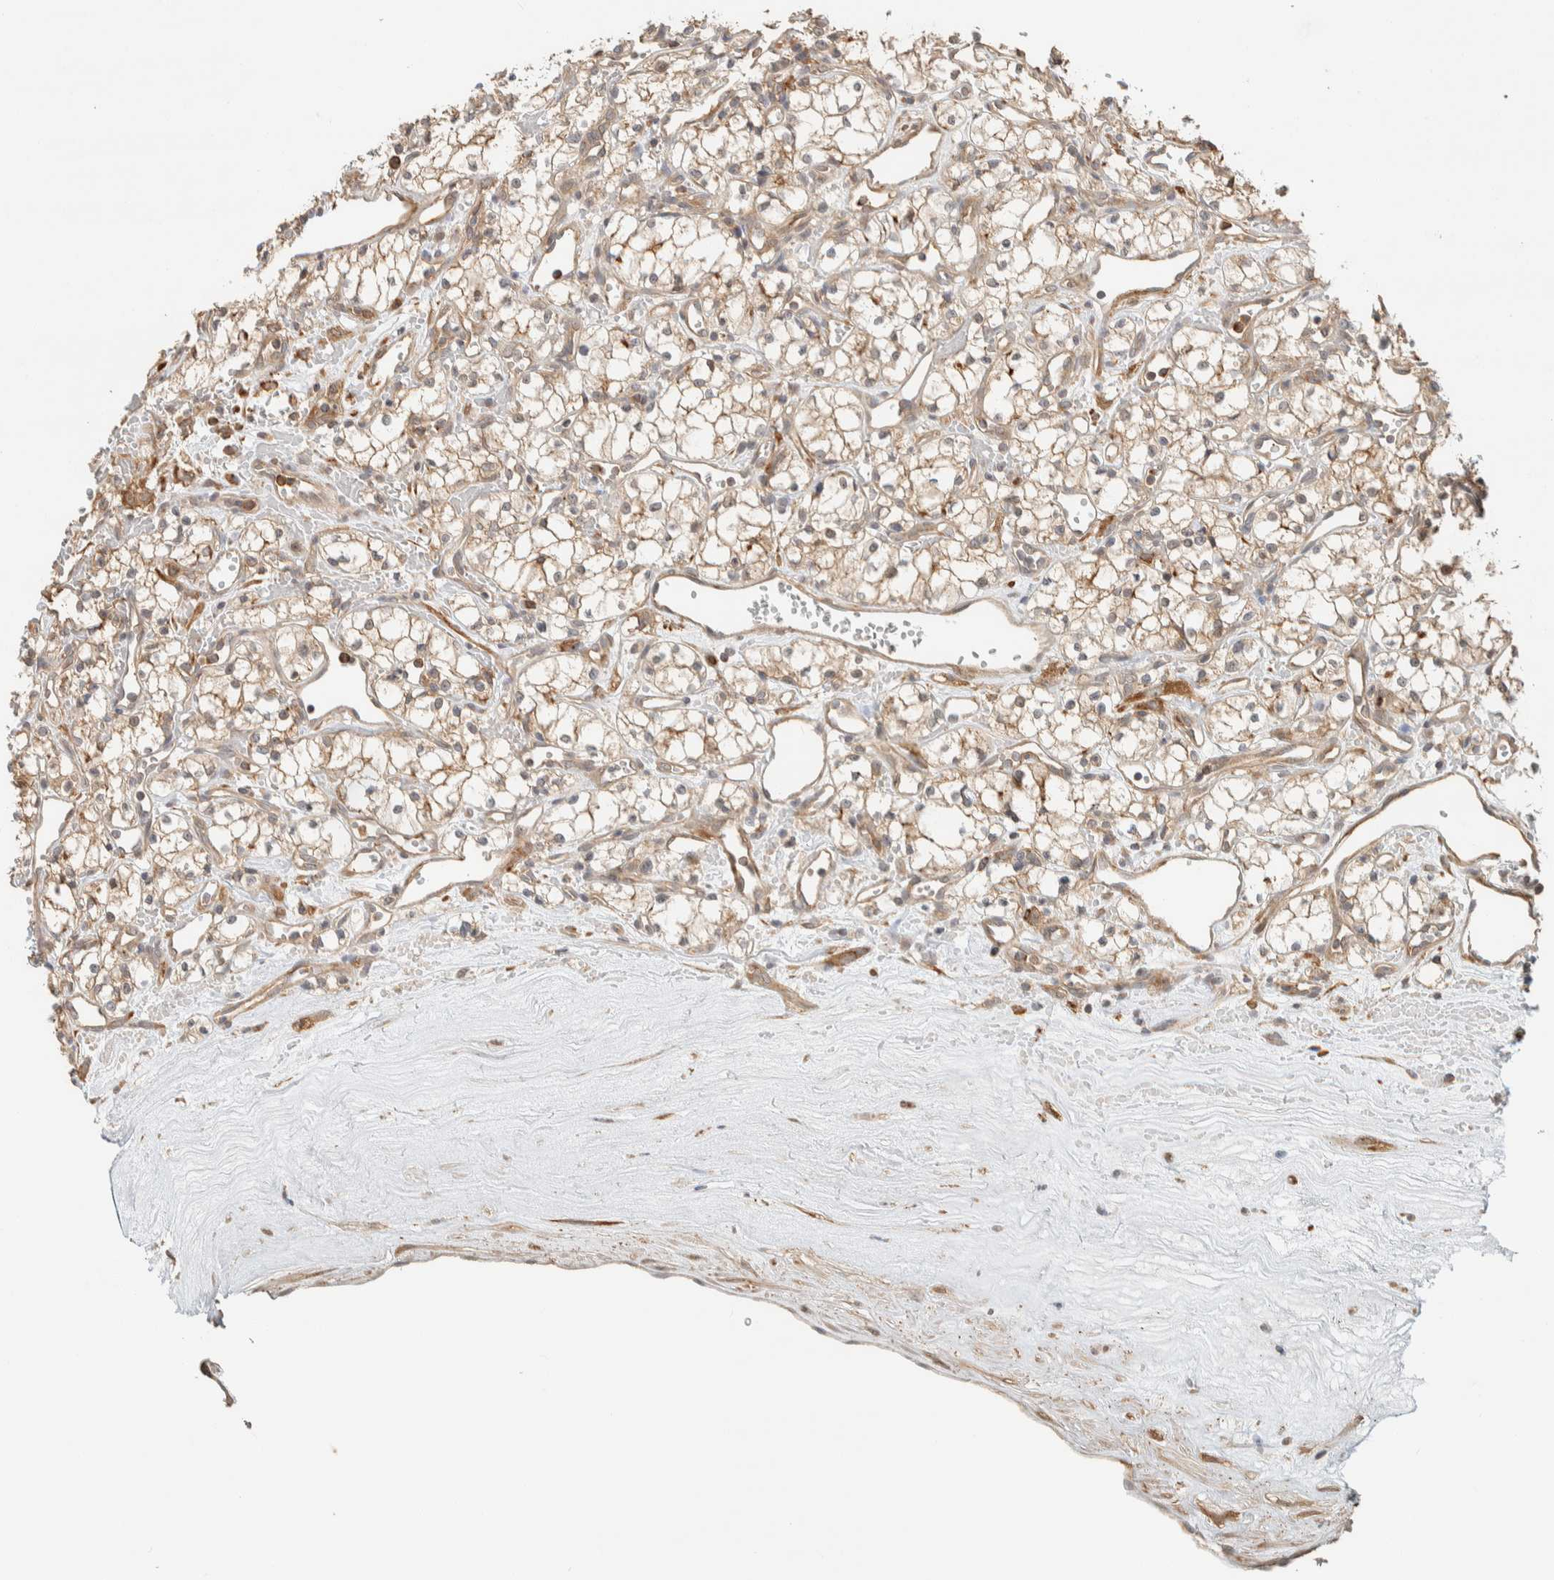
{"staining": {"intensity": "weak", "quantity": "25%-75%", "location": "cytoplasmic/membranous"}, "tissue": "renal cancer", "cell_type": "Tumor cells", "image_type": "cancer", "snomed": [{"axis": "morphology", "description": "Adenocarcinoma, NOS"}, {"axis": "topography", "description": "Kidney"}], "caption": "IHC of human renal adenocarcinoma exhibits low levels of weak cytoplasmic/membranous positivity in approximately 25%-75% of tumor cells.", "gene": "RAB11FIP1", "patient": {"sex": "male", "age": 59}}